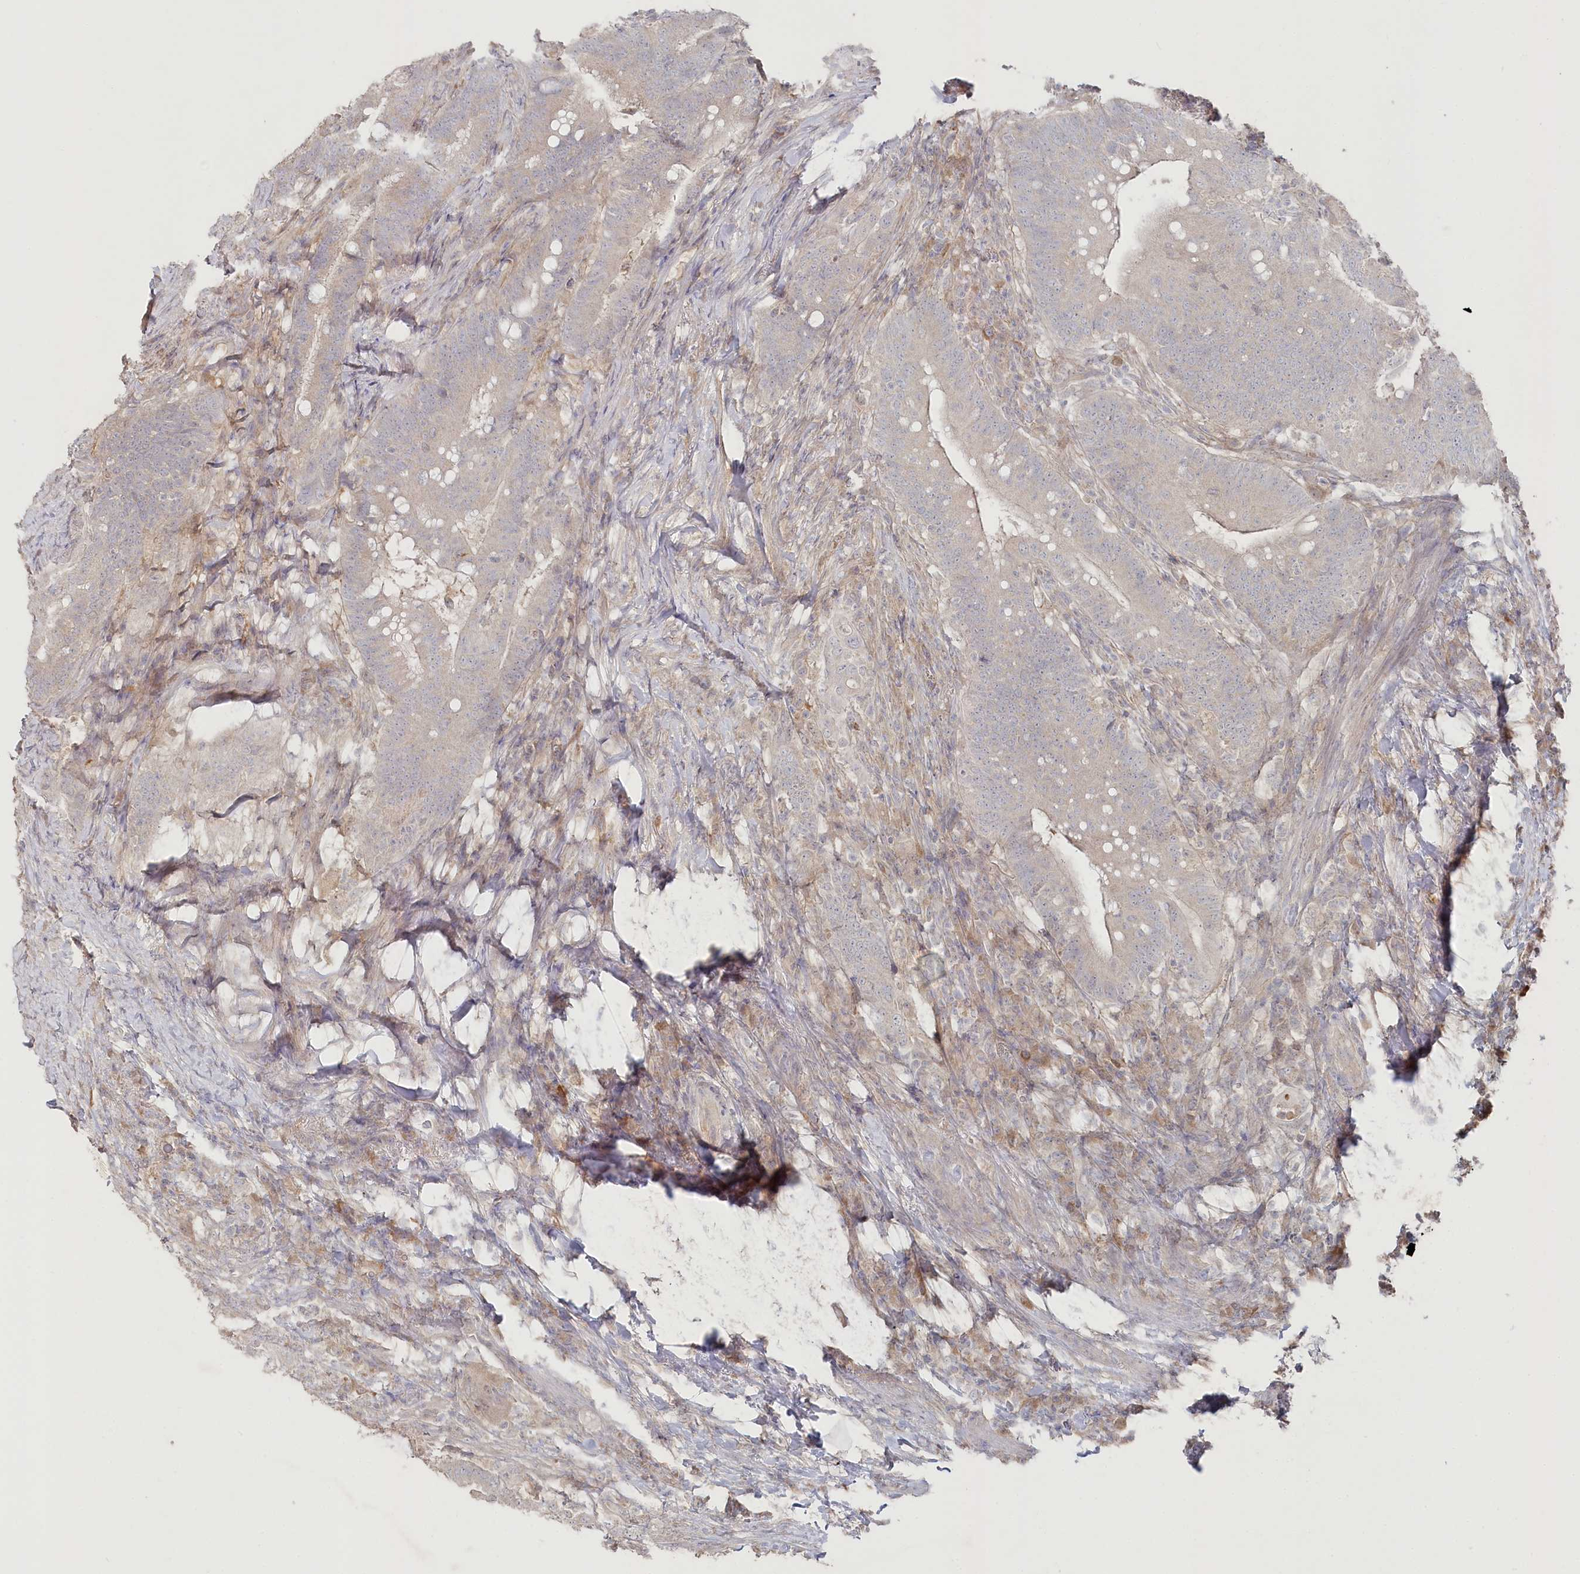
{"staining": {"intensity": "negative", "quantity": "none", "location": "none"}, "tissue": "colorectal cancer", "cell_type": "Tumor cells", "image_type": "cancer", "snomed": [{"axis": "morphology", "description": "Adenocarcinoma, NOS"}, {"axis": "topography", "description": "Colon"}], "caption": "Tumor cells are negative for protein expression in human colorectal cancer.", "gene": "TGFBRAP1", "patient": {"sex": "female", "age": 66}}